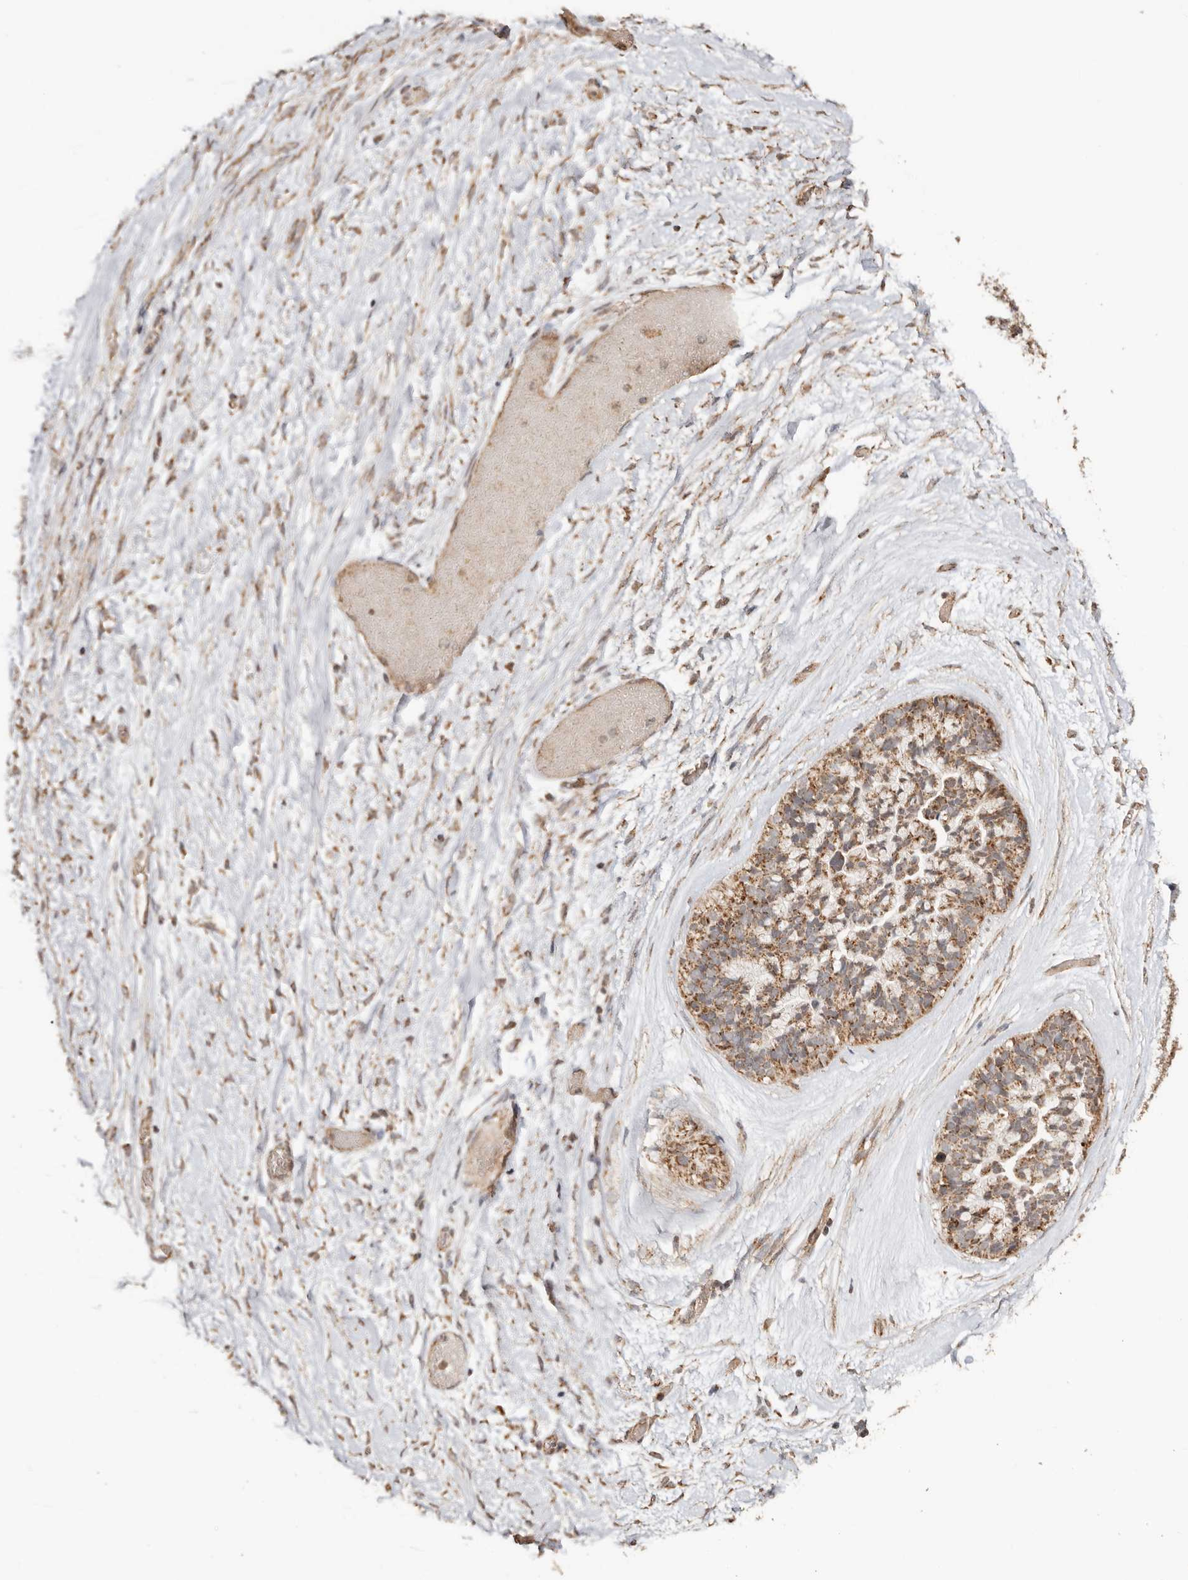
{"staining": {"intensity": "moderate", "quantity": ">75%", "location": "cytoplasmic/membranous"}, "tissue": "ovarian cancer", "cell_type": "Tumor cells", "image_type": "cancer", "snomed": [{"axis": "morphology", "description": "Cystadenocarcinoma, serous, NOS"}, {"axis": "topography", "description": "Ovary"}], "caption": "Immunohistochemical staining of human ovarian serous cystadenocarcinoma demonstrates medium levels of moderate cytoplasmic/membranous protein positivity in approximately >75% of tumor cells.", "gene": "NDUFB11", "patient": {"sex": "female", "age": 56}}